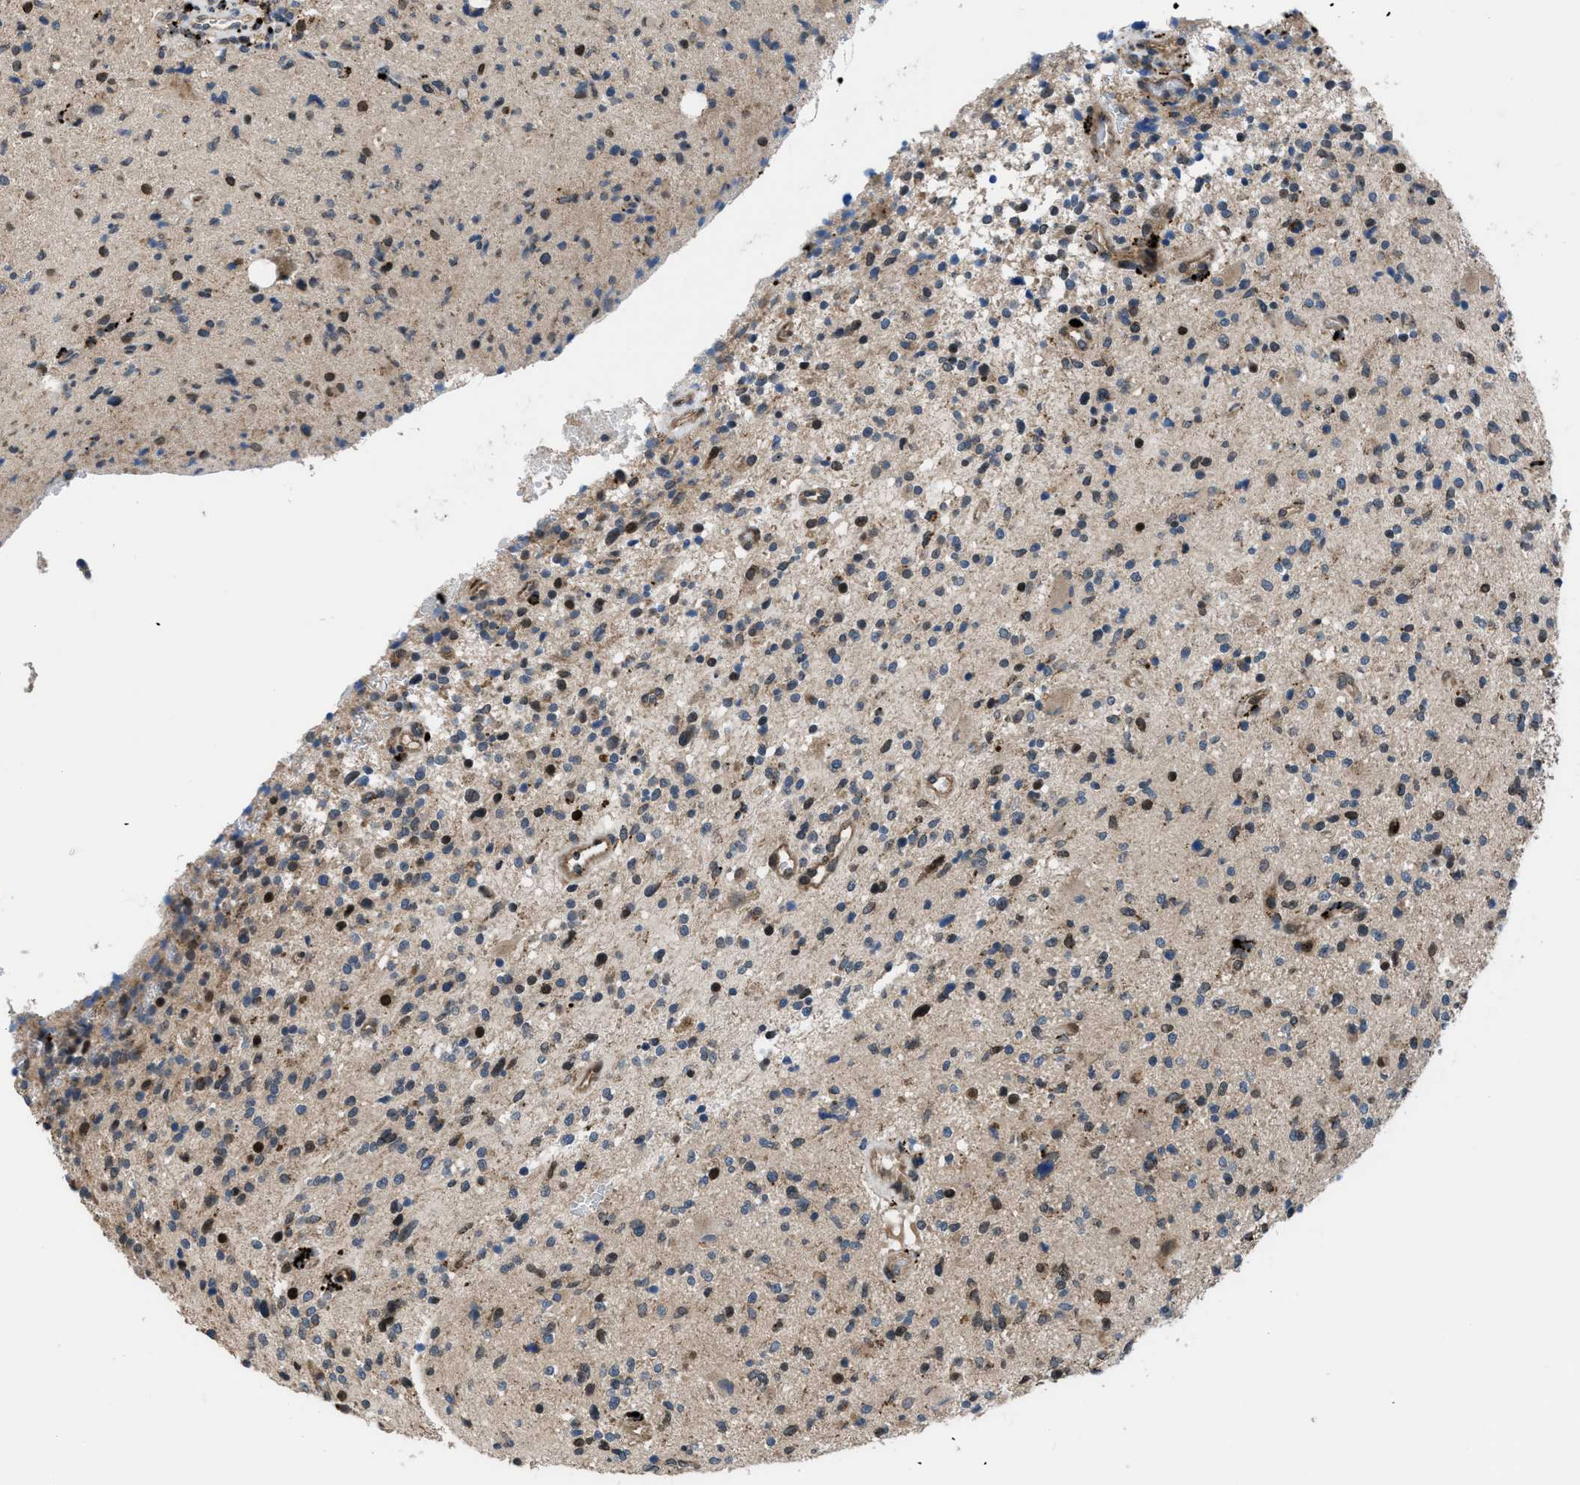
{"staining": {"intensity": "weak", "quantity": "<25%", "location": "cytoplasmic/membranous"}, "tissue": "glioma", "cell_type": "Tumor cells", "image_type": "cancer", "snomed": [{"axis": "morphology", "description": "Glioma, malignant, High grade"}, {"axis": "topography", "description": "Brain"}], "caption": "The IHC micrograph has no significant positivity in tumor cells of glioma tissue. Nuclei are stained in blue.", "gene": "CTBS", "patient": {"sex": "male", "age": 48}}